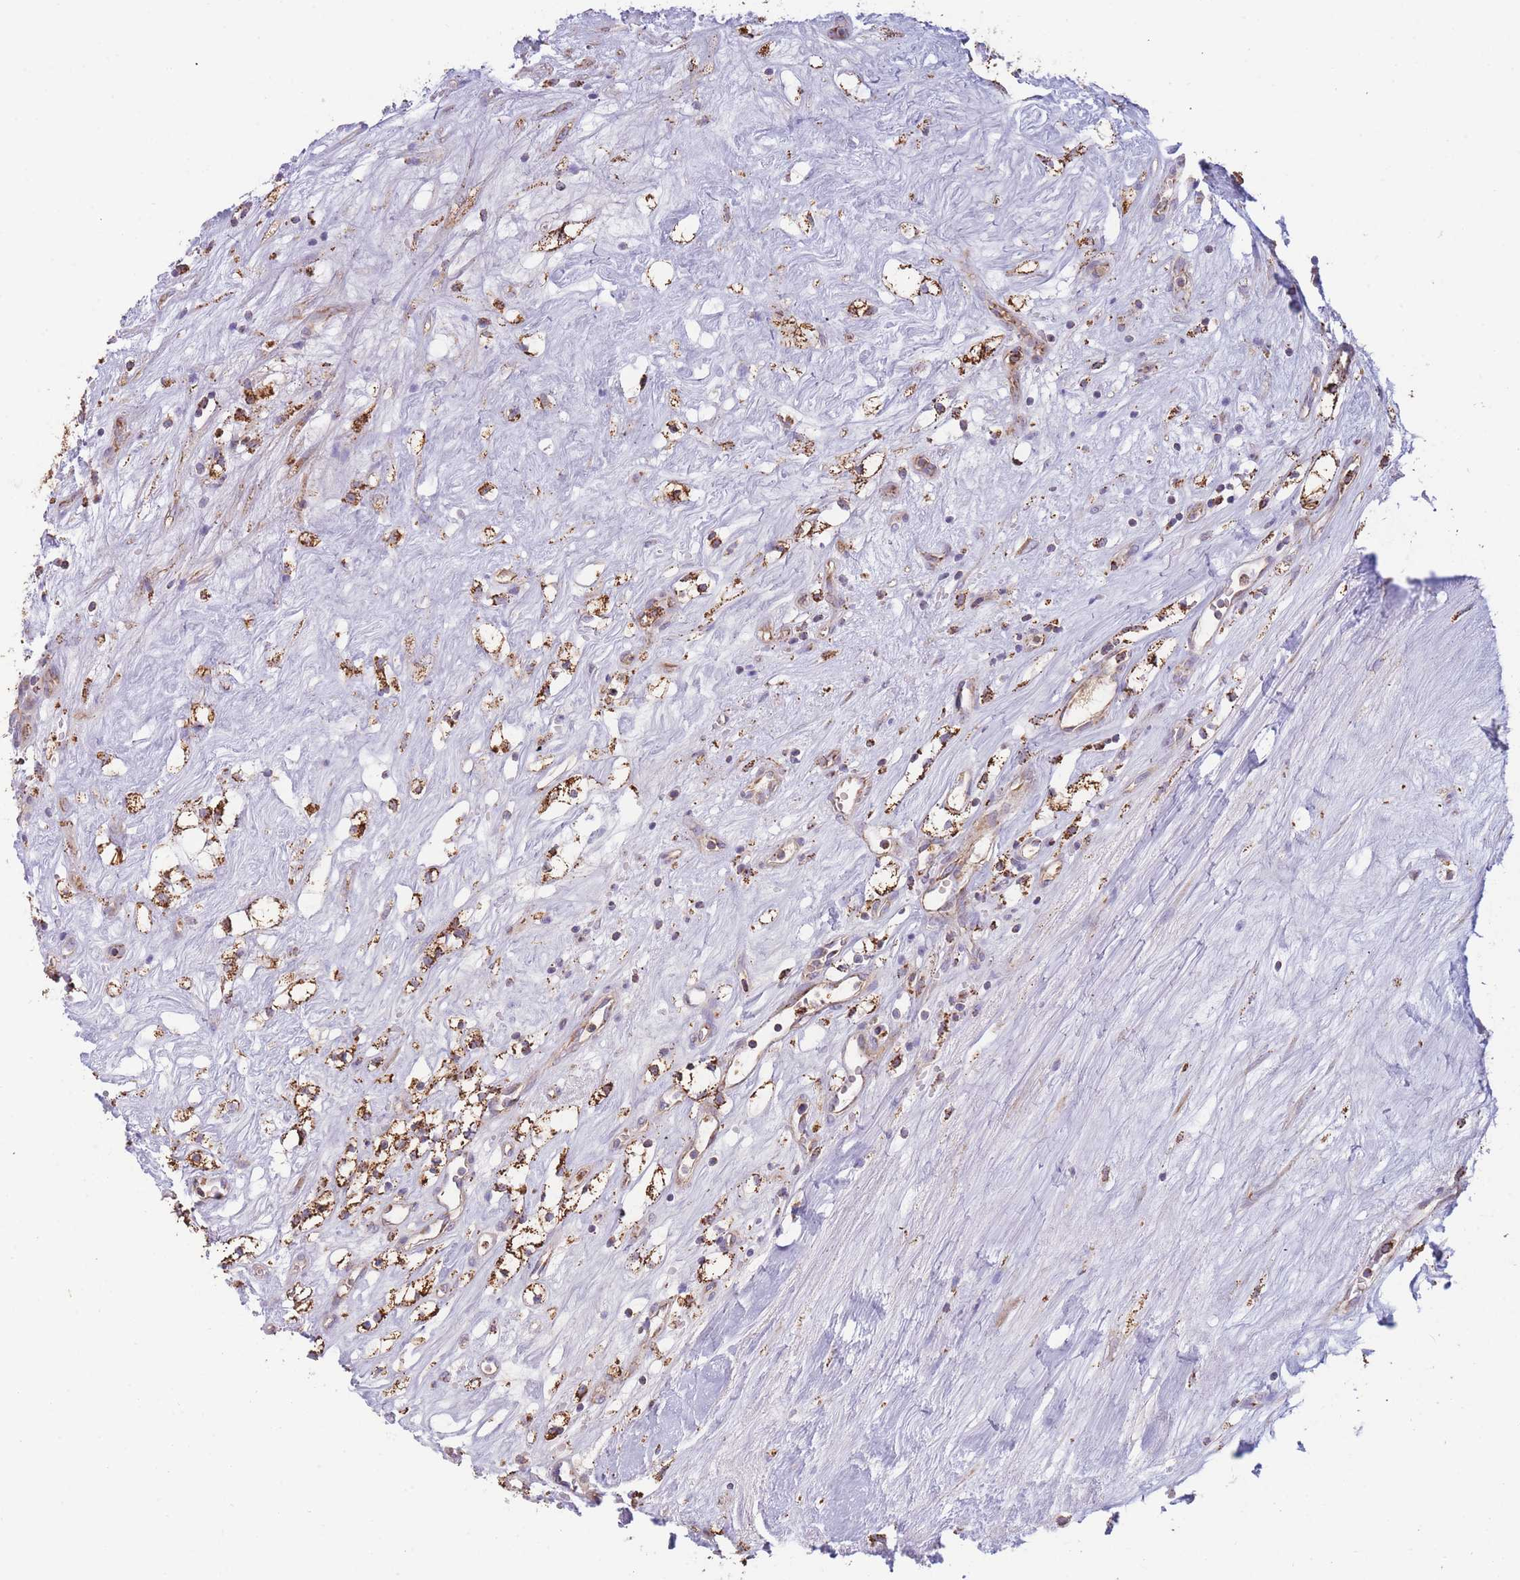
{"staining": {"intensity": "moderate", "quantity": ">75%", "location": "cytoplasmic/membranous"}, "tissue": "renal cancer", "cell_type": "Tumor cells", "image_type": "cancer", "snomed": [{"axis": "morphology", "description": "Adenocarcinoma, NOS"}, {"axis": "topography", "description": "Kidney"}], "caption": "Brown immunohistochemical staining in human renal cancer (adenocarcinoma) reveals moderate cytoplasmic/membranous staining in about >75% of tumor cells. The protein is shown in brown color, while the nuclei are stained blue.", "gene": "MRPL17", "patient": {"sex": "male", "age": 59}}